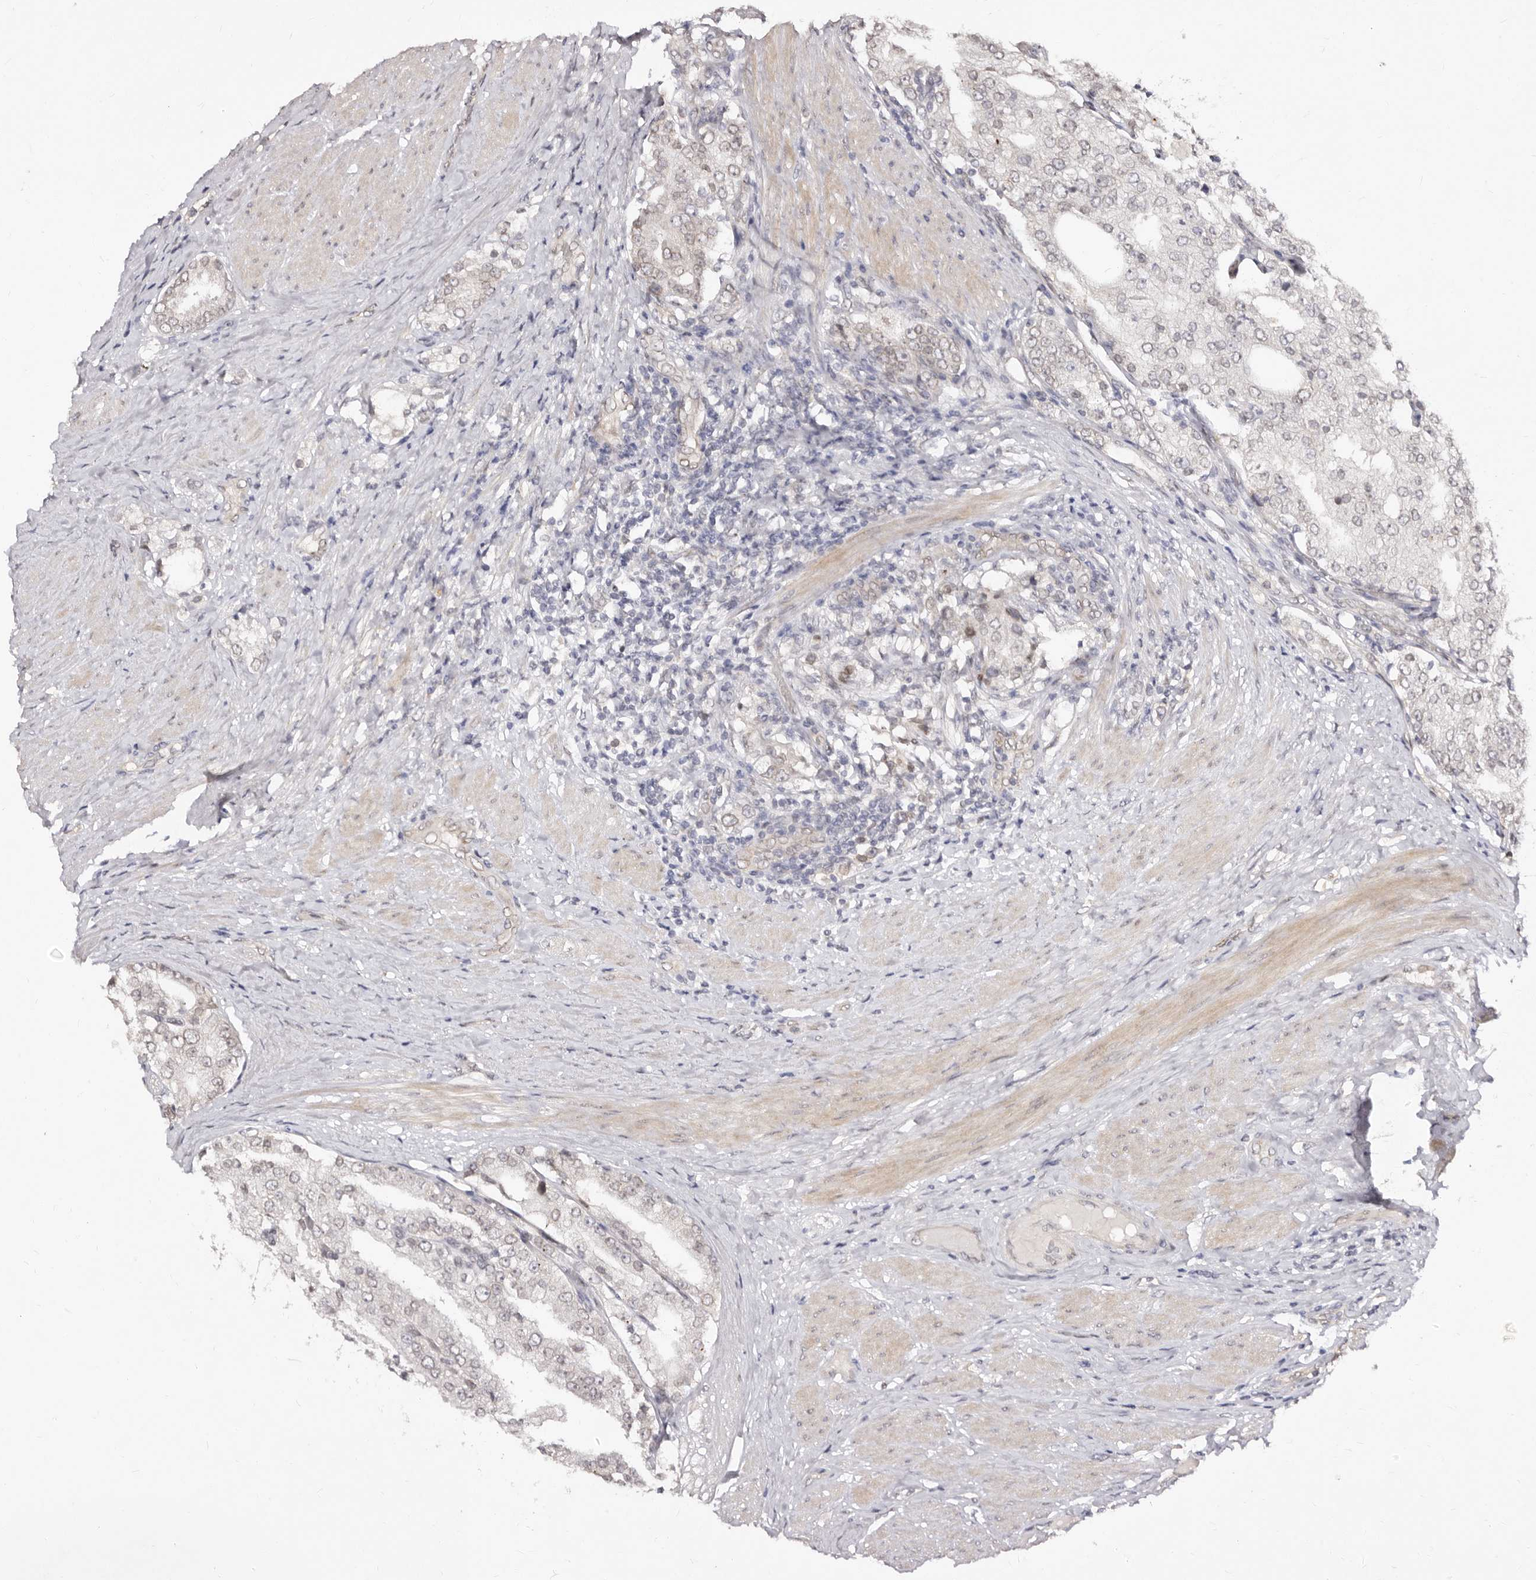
{"staining": {"intensity": "negative", "quantity": "none", "location": "none"}, "tissue": "prostate cancer", "cell_type": "Tumor cells", "image_type": "cancer", "snomed": [{"axis": "morphology", "description": "Adenocarcinoma, High grade"}, {"axis": "topography", "description": "Prostate"}], "caption": "There is no significant staining in tumor cells of adenocarcinoma (high-grade) (prostate).", "gene": "LCORL", "patient": {"sex": "male", "age": 50}}